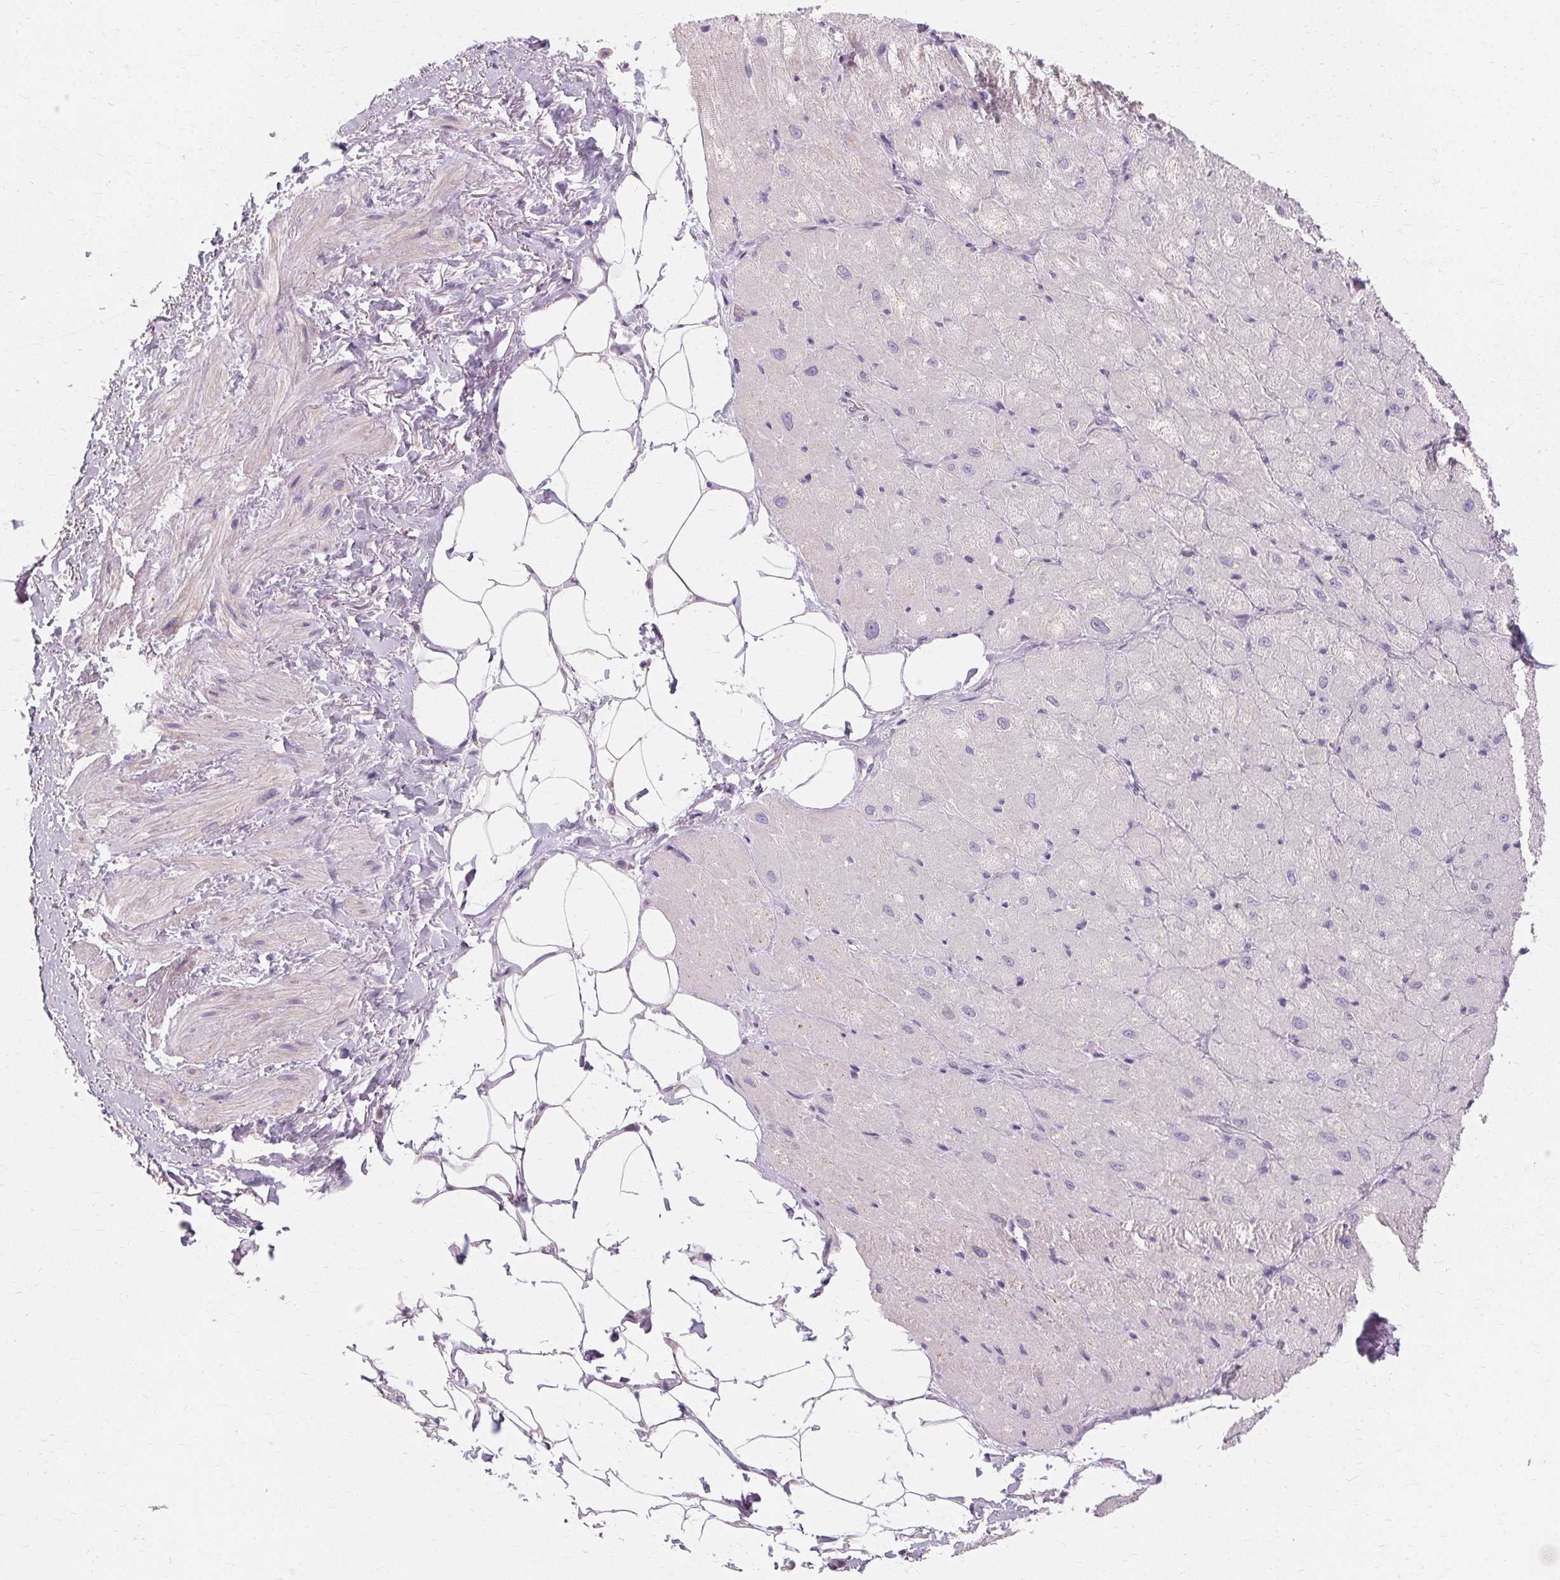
{"staining": {"intensity": "negative", "quantity": "none", "location": "none"}, "tissue": "heart muscle", "cell_type": "Cardiomyocytes", "image_type": "normal", "snomed": [{"axis": "morphology", "description": "Normal tissue, NOS"}, {"axis": "topography", "description": "Heart"}], "caption": "Micrograph shows no protein staining in cardiomyocytes of unremarkable heart muscle.", "gene": "FCRL3", "patient": {"sex": "male", "age": 62}}